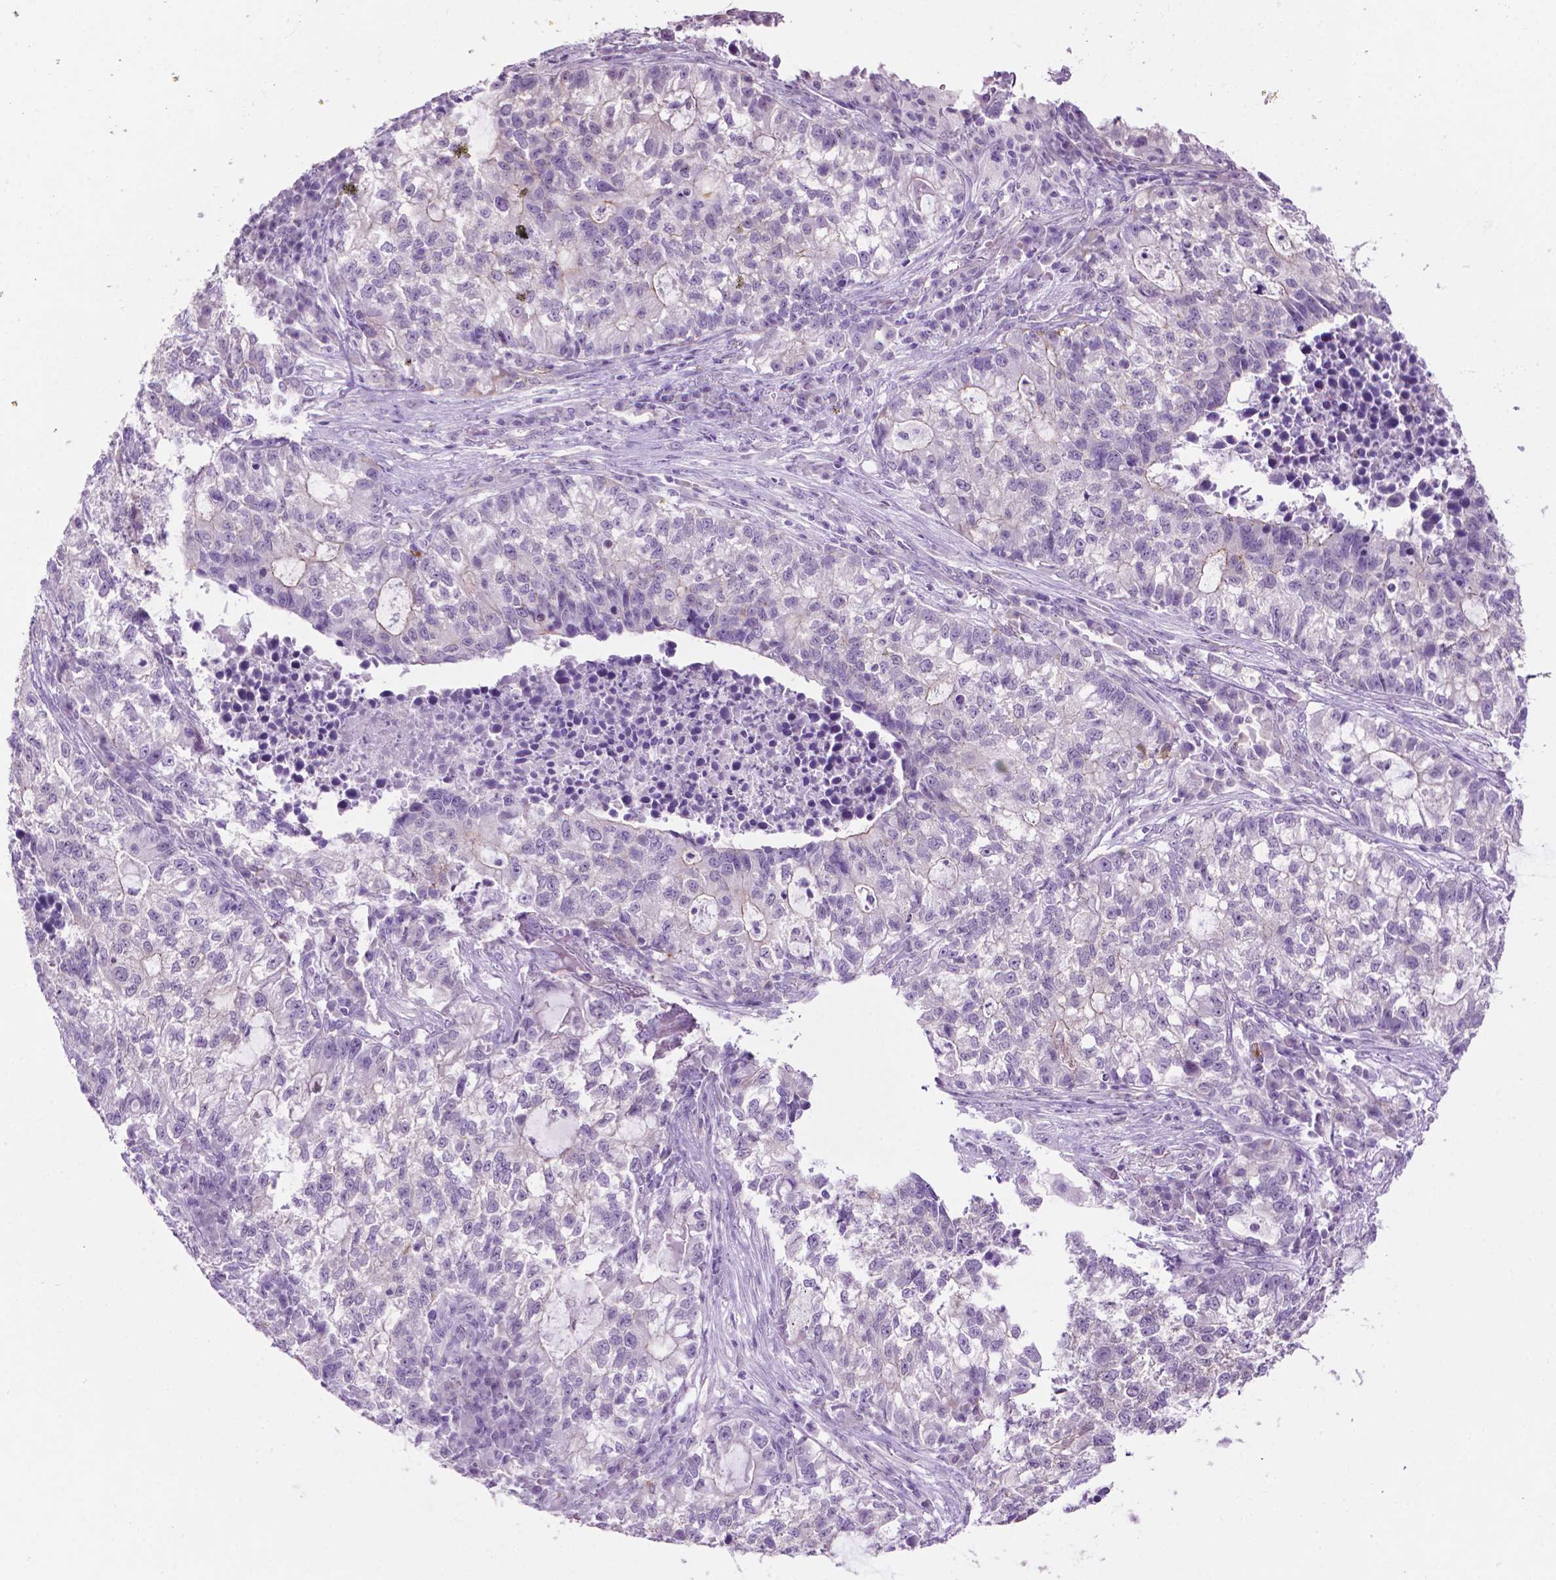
{"staining": {"intensity": "negative", "quantity": "none", "location": "none"}, "tissue": "lung cancer", "cell_type": "Tumor cells", "image_type": "cancer", "snomed": [{"axis": "morphology", "description": "Adenocarcinoma, NOS"}, {"axis": "topography", "description": "Lung"}], "caption": "Immunohistochemical staining of human adenocarcinoma (lung) reveals no significant expression in tumor cells. (DAB (3,3'-diaminobenzidine) IHC visualized using brightfield microscopy, high magnification).", "gene": "PHGR1", "patient": {"sex": "male", "age": 57}}